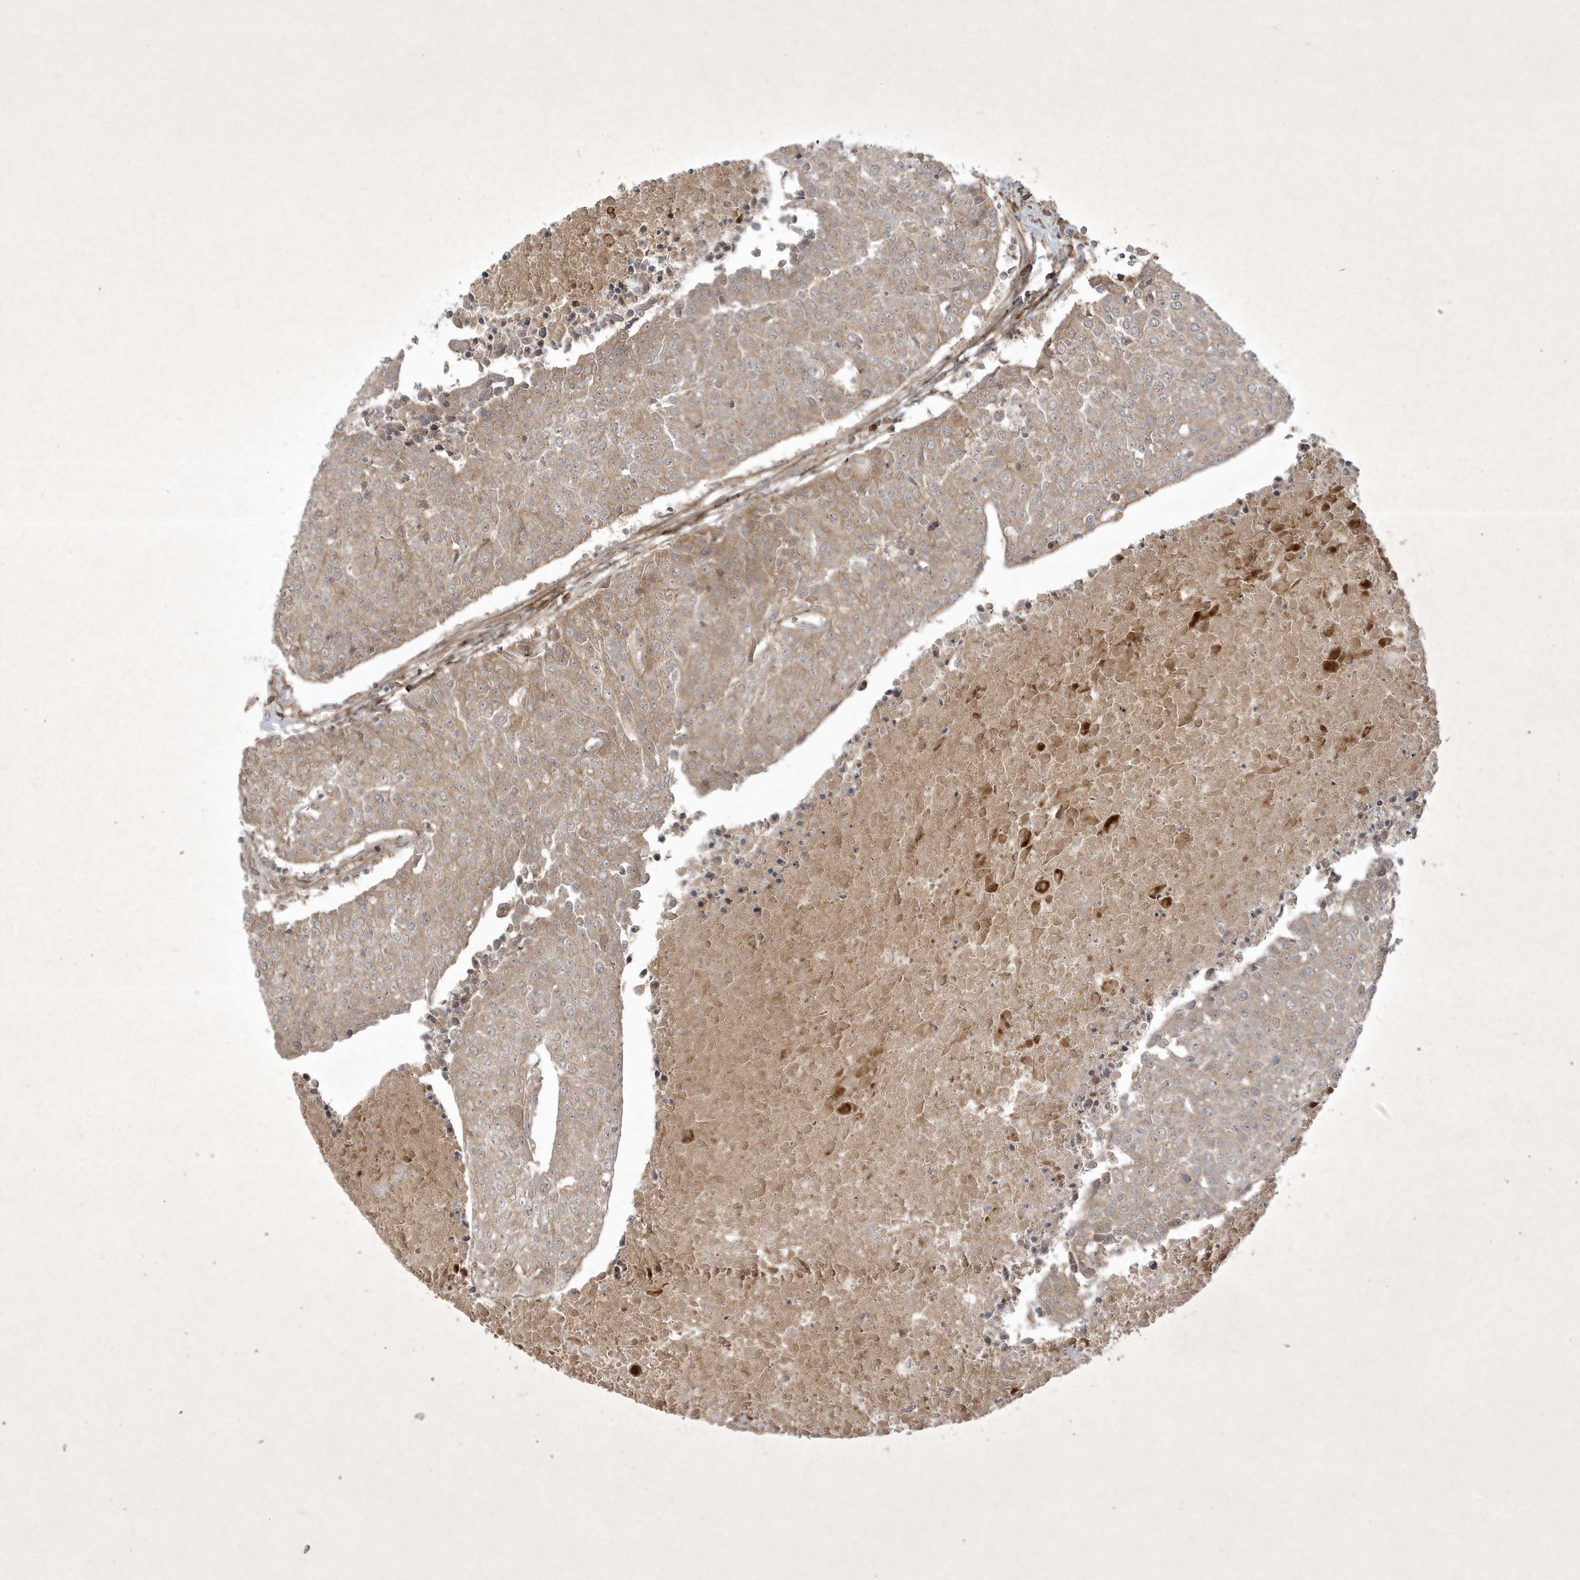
{"staining": {"intensity": "weak", "quantity": ">75%", "location": "cytoplasmic/membranous"}, "tissue": "urothelial cancer", "cell_type": "Tumor cells", "image_type": "cancer", "snomed": [{"axis": "morphology", "description": "Urothelial carcinoma, High grade"}, {"axis": "topography", "description": "Urinary bladder"}], "caption": "A high-resolution image shows immunohistochemistry staining of high-grade urothelial carcinoma, which reveals weak cytoplasmic/membranous positivity in approximately >75% of tumor cells.", "gene": "FAM83C", "patient": {"sex": "female", "age": 85}}